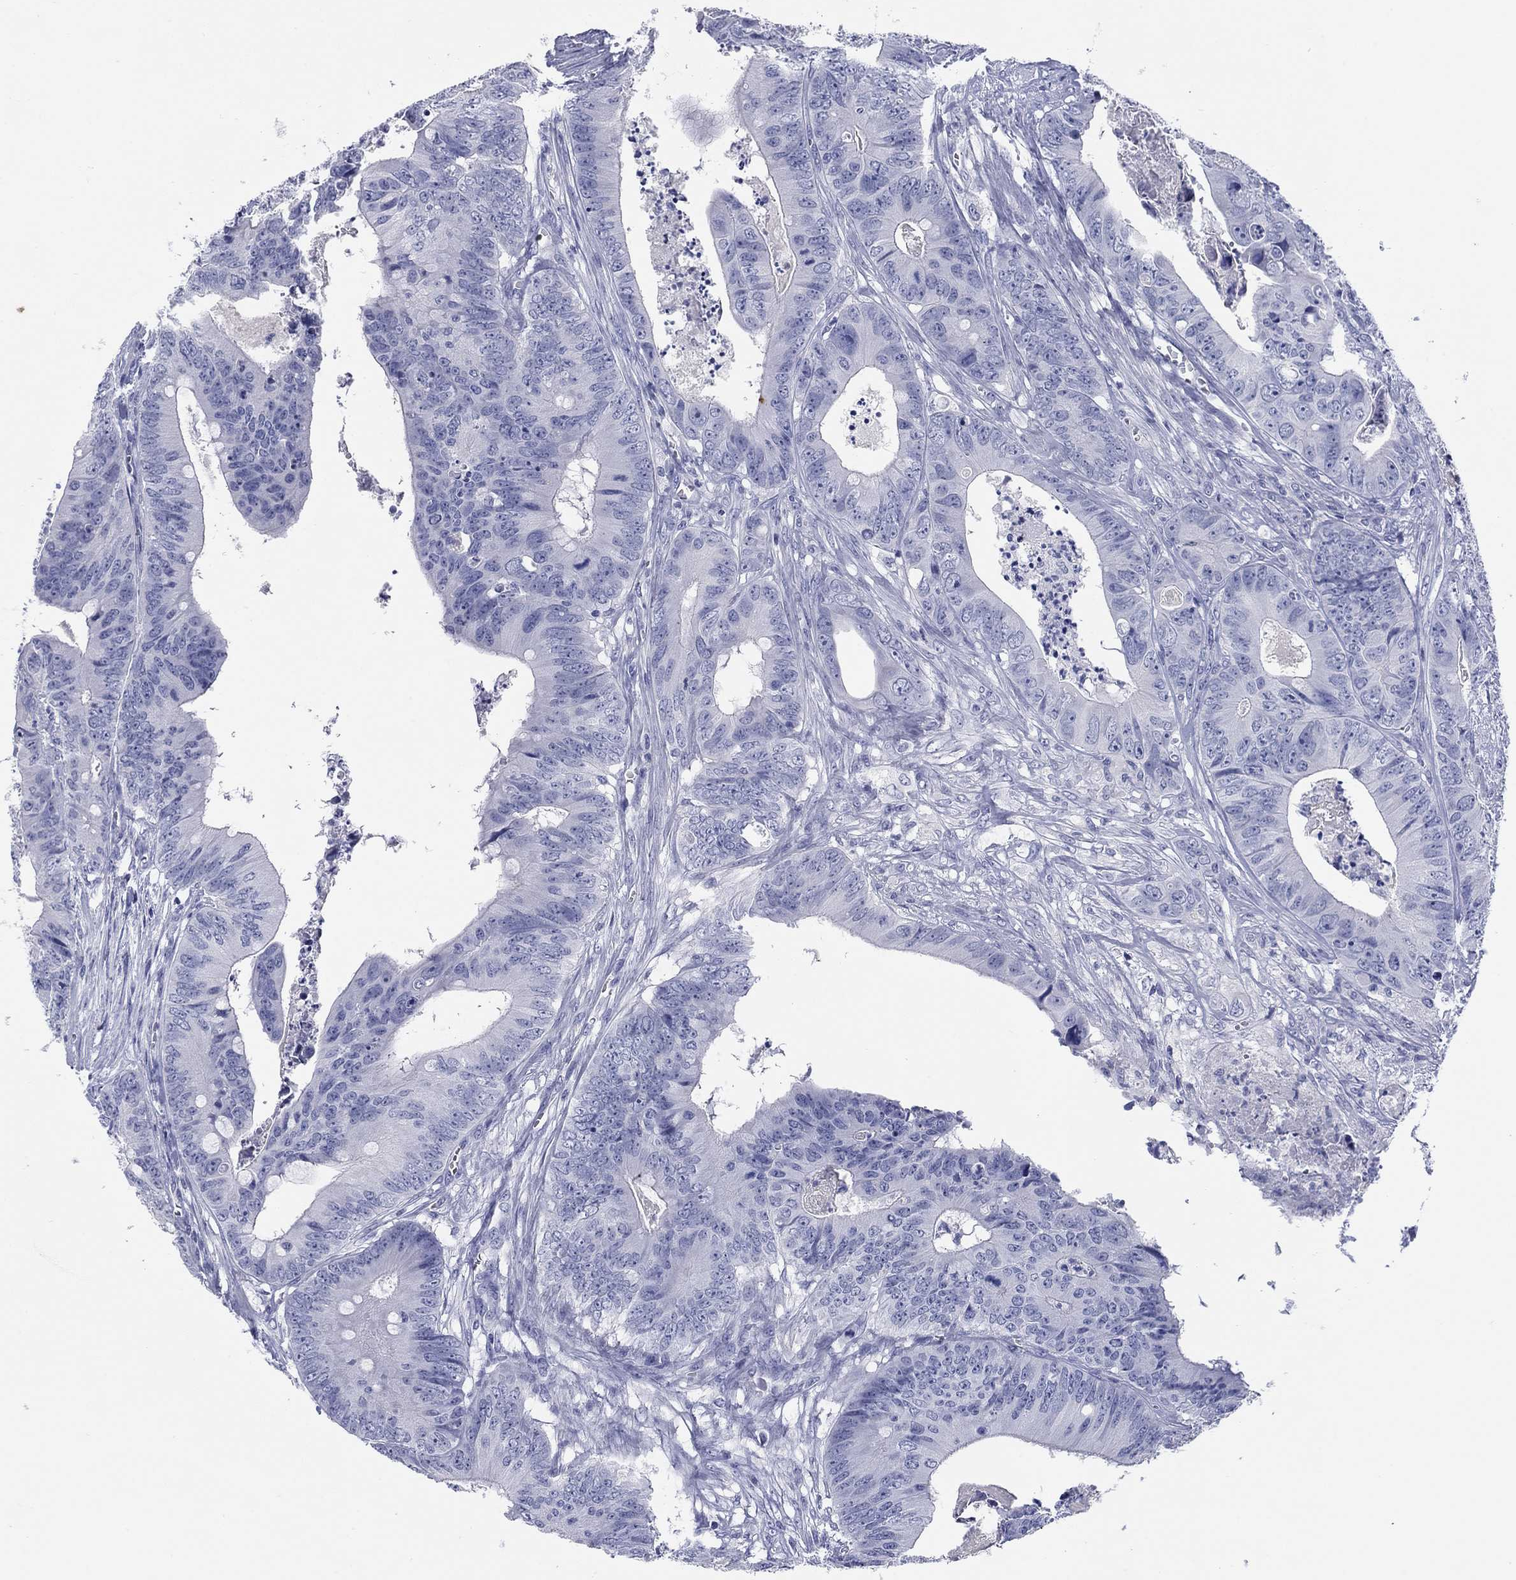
{"staining": {"intensity": "negative", "quantity": "none", "location": "none"}, "tissue": "colorectal cancer", "cell_type": "Tumor cells", "image_type": "cancer", "snomed": [{"axis": "morphology", "description": "Adenocarcinoma, NOS"}, {"axis": "topography", "description": "Colon"}], "caption": "Tumor cells are negative for protein expression in human adenocarcinoma (colorectal).", "gene": "KCNH1", "patient": {"sex": "male", "age": 84}}